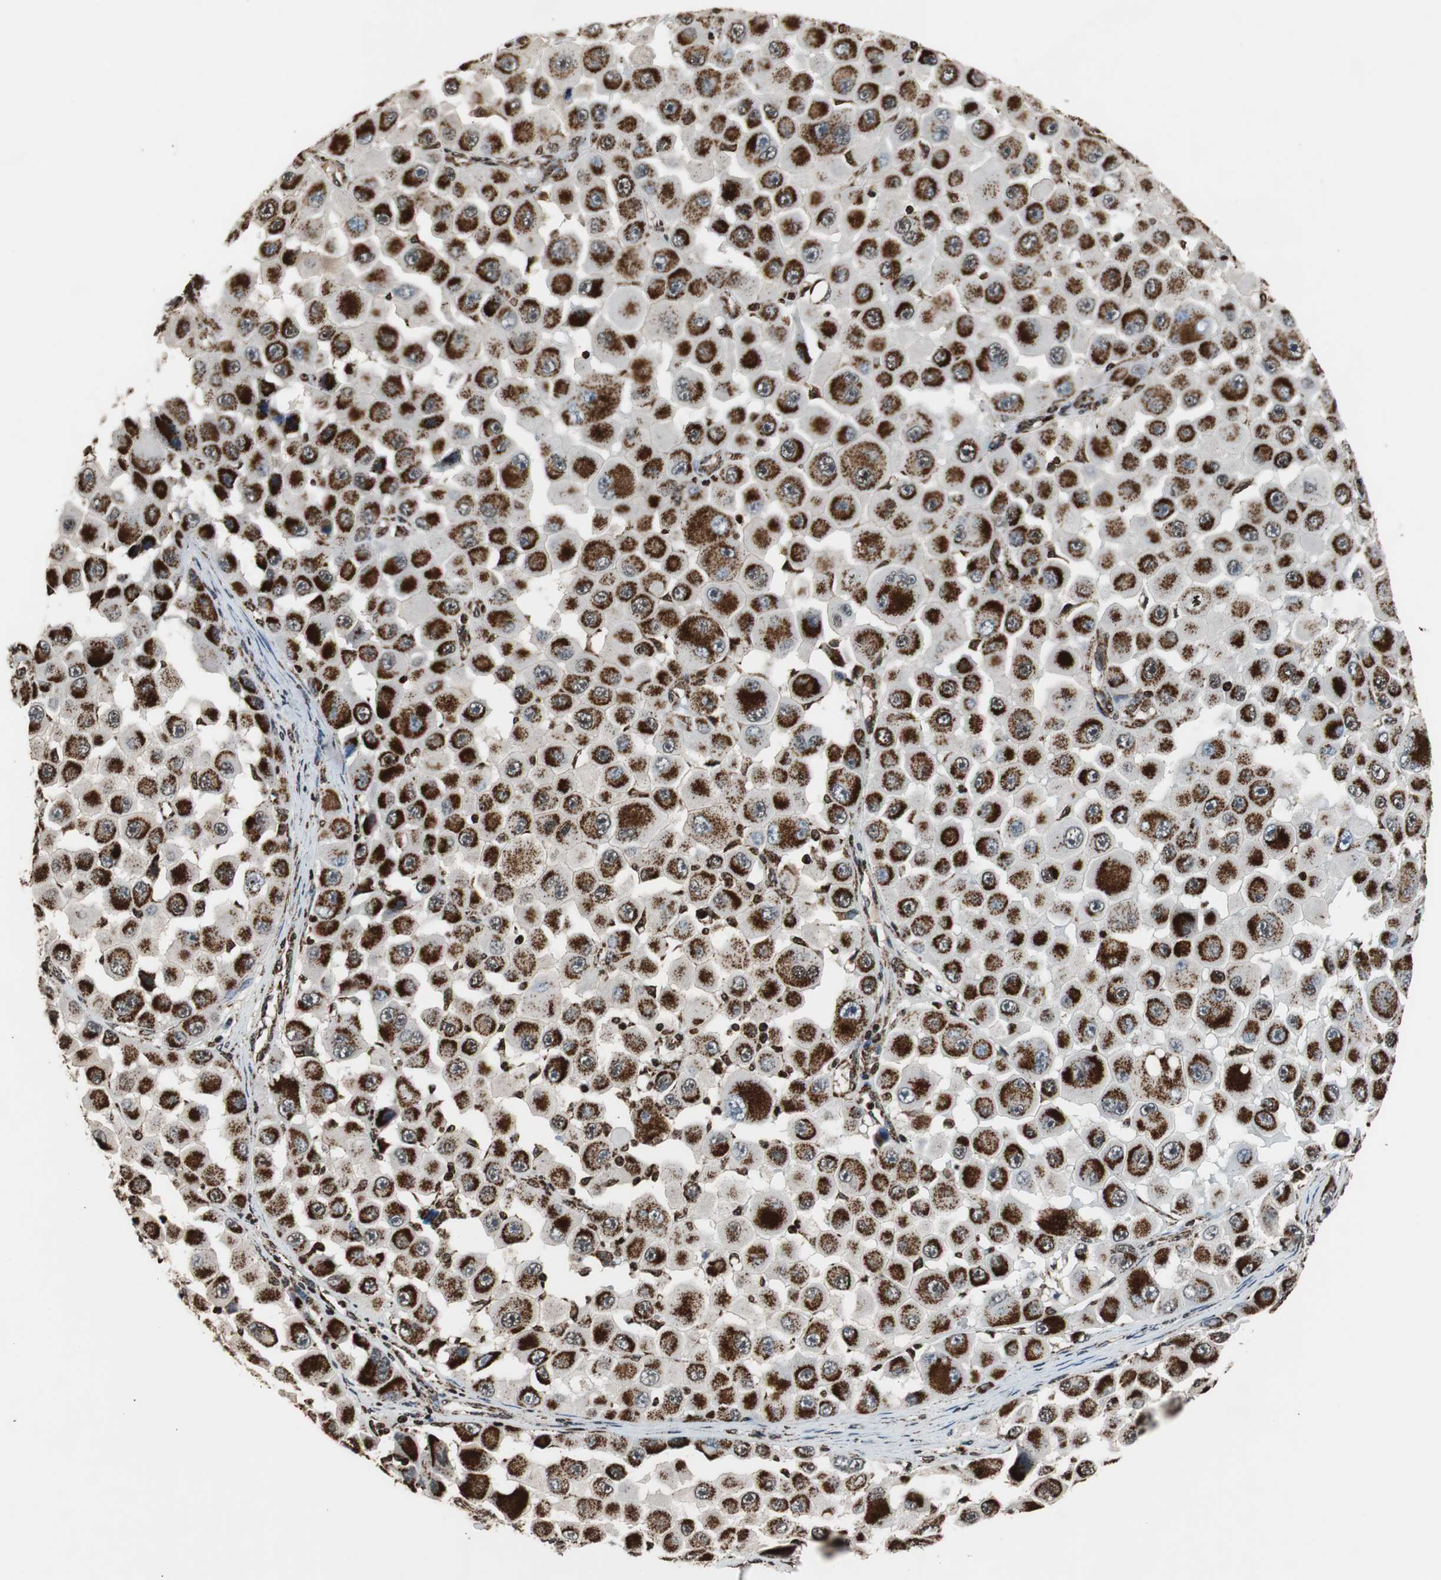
{"staining": {"intensity": "strong", "quantity": ">75%", "location": "cytoplasmic/membranous"}, "tissue": "melanoma", "cell_type": "Tumor cells", "image_type": "cancer", "snomed": [{"axis": "morphology", "description": "Malignant melanoma, NOS"}, {"axis": "topography", "description": "Skin"}], "caption": "Melanoma stained with DAB IHC shows high levels of strong cytoplasmic/membranous expression in about >75% of tumor cells.", "gene": "HSPA9", "patient": {"sex": "female", "age": 81}}